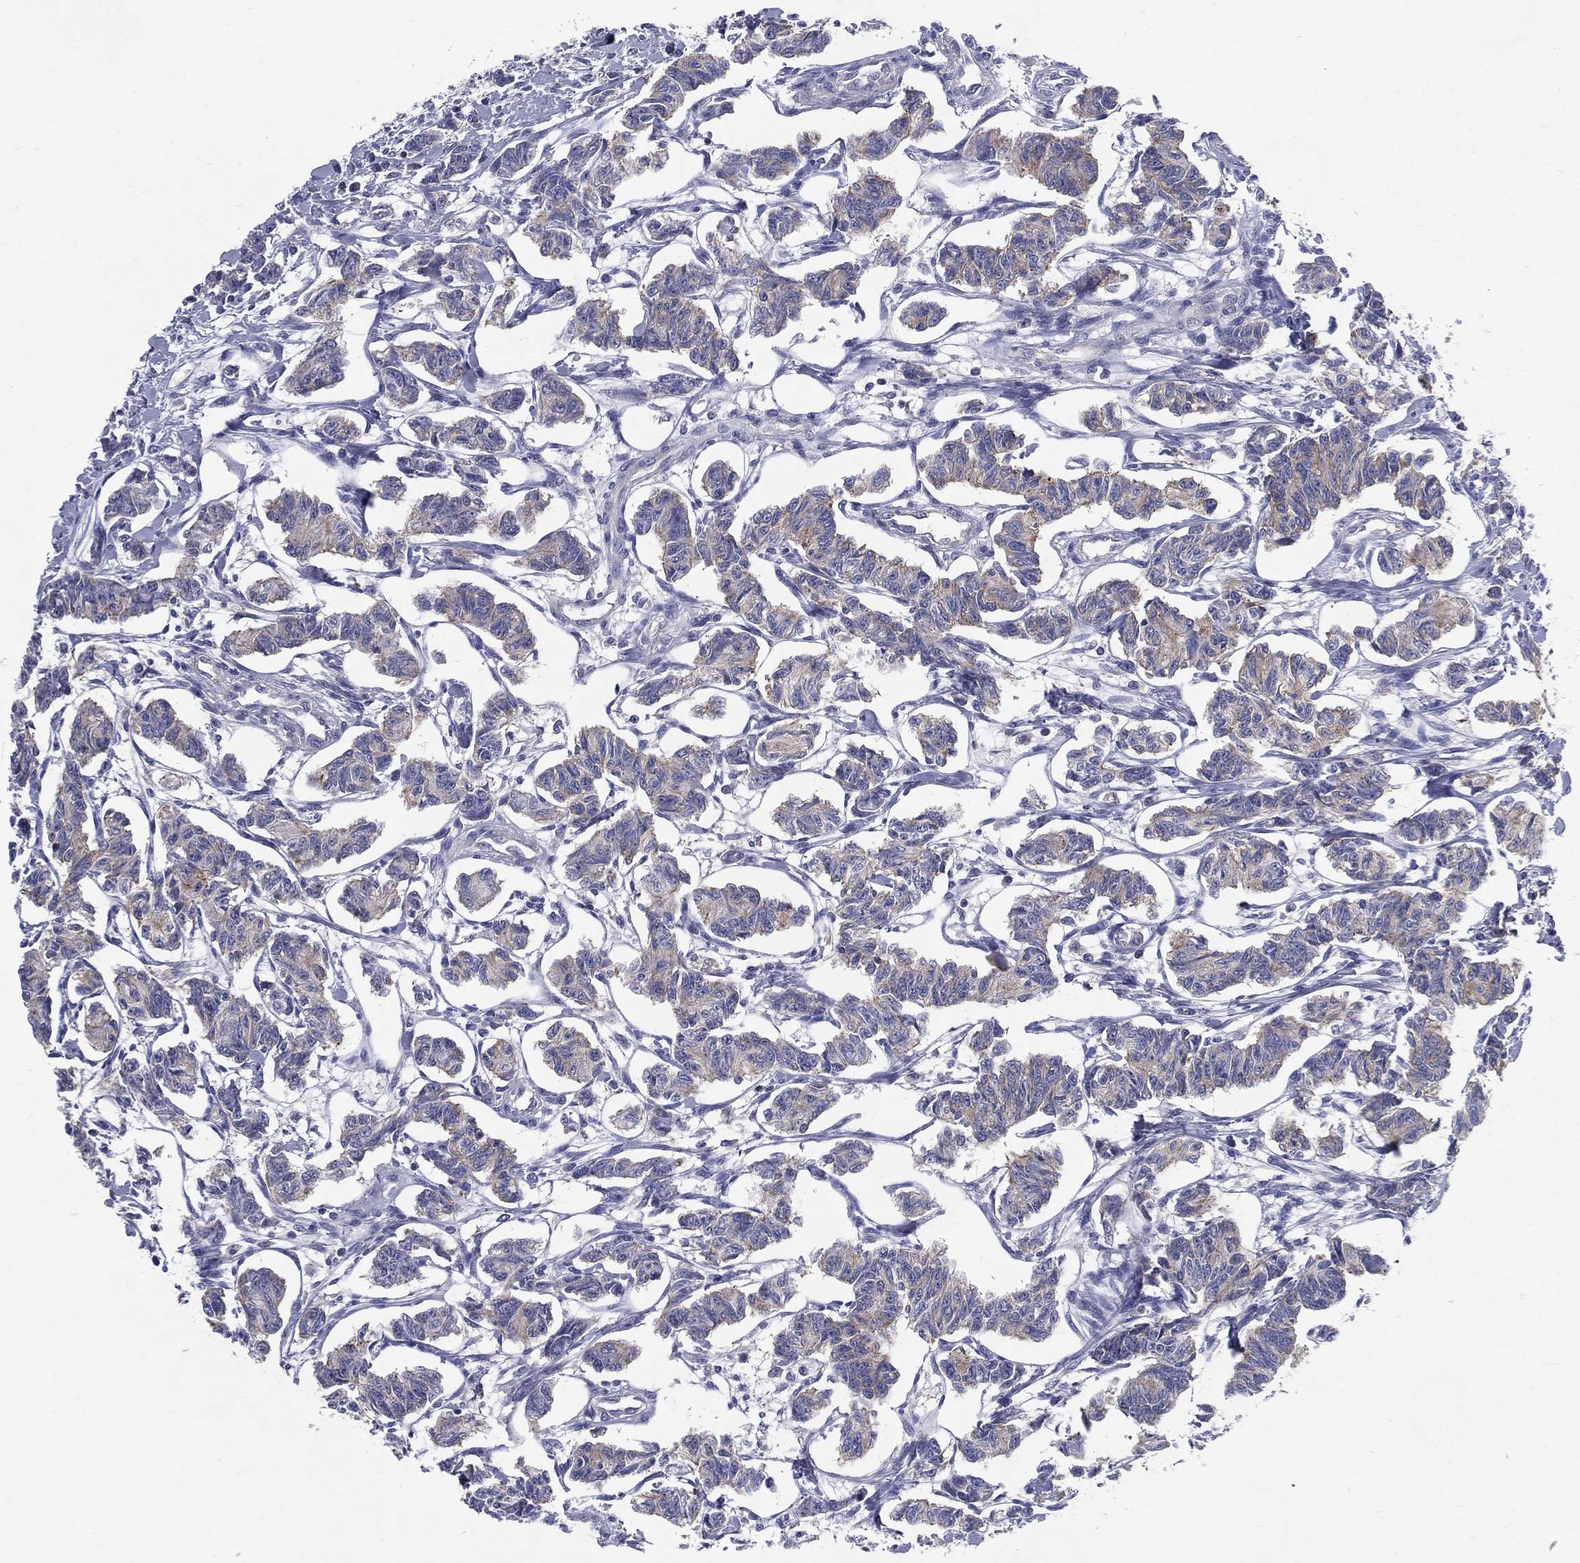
{"staining": {"intensity": "weak", "quantity": "<25%", "location": "cytoplasmic/membranous"}, "tissue": "carcinoid", "cell_type": "Tumor cells", "image_type": "cancer", "snomed": [{"axis": "morphology", "description": "Carcinoid, malignant, NOS"}, {"axis": "topography", "description": "Kidney"}], "caption": "This is an immunohistochemistry (IHC) histopathology image of carcinoid. There is no positivity in tumor cells.", "gene": "PWWP3A", "patient": {"sex": "female", "age": 41}}